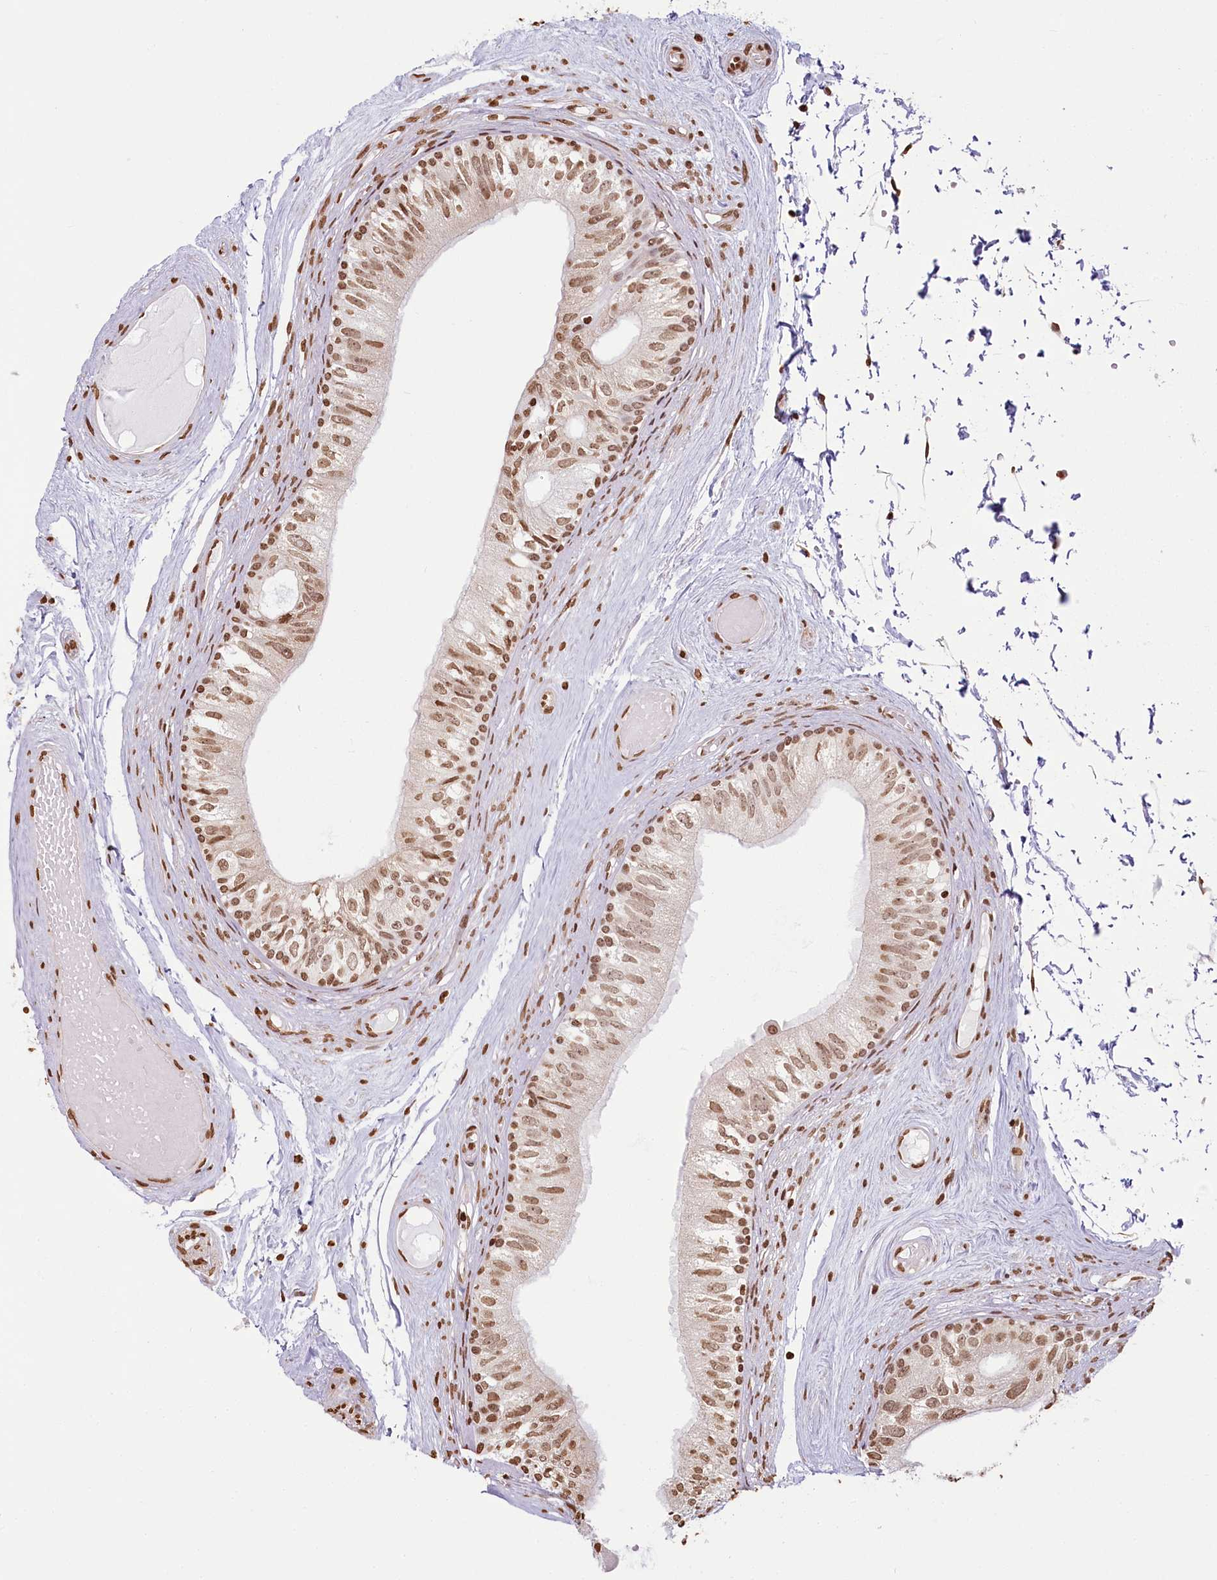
{"staining": {"intensity": "moderate", "quantity": ">75%", "location": "nuclear"}, "tissue": "epididymis", "cell_type": "Glandular cells", "image_type": "normal", "snomed": [{"axis": "morphology", "description": "Normal tissue, NOS"}, {"axis": "topography", "description": "Epididymis"}], "caption": "Protein staining by immunohistochemistry displays moderate nuclear staining in approximately >75% of glandular cells in unremarkable epididymis.", "gene": "FAM13A", "patient": {"sex": "male", "age": 79}}